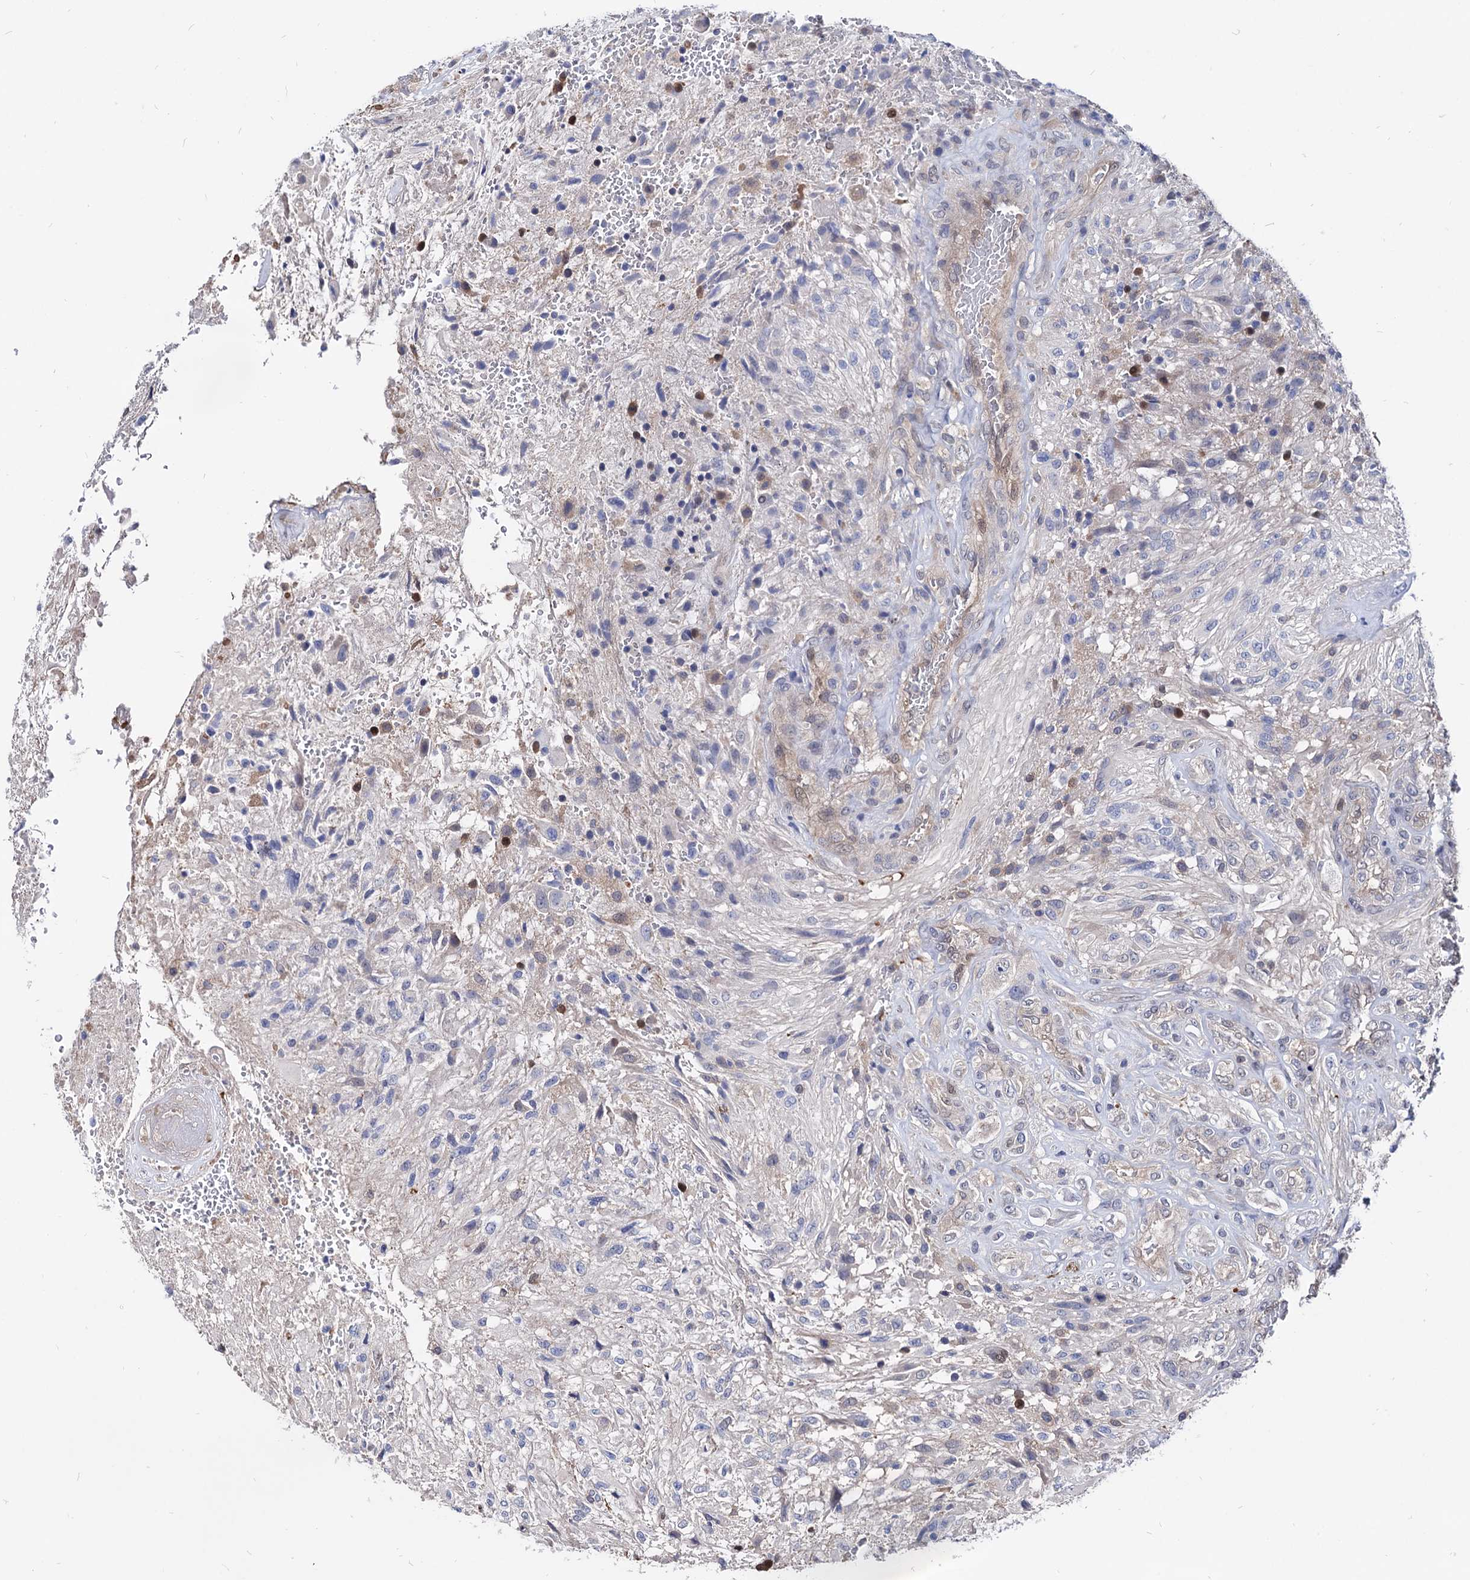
{"staining": {"intensity": "negative", "quantity": "none", "location": "none"}, "tissue": "glioma", "cell_type": "Tumor cells", "image_type": "cancer", "snomed": [{"axis": "morphology", "description": "Glioma, malignant, High grade"}, {"axis": "topography", "description": "Brain"}], "caption": "Immunohistochemical staining of malignant high-grade glioma reveals no significant expression in tumor cells.", "gene": "CPPED1", "patient": {"sex": "male", "age": 56}}